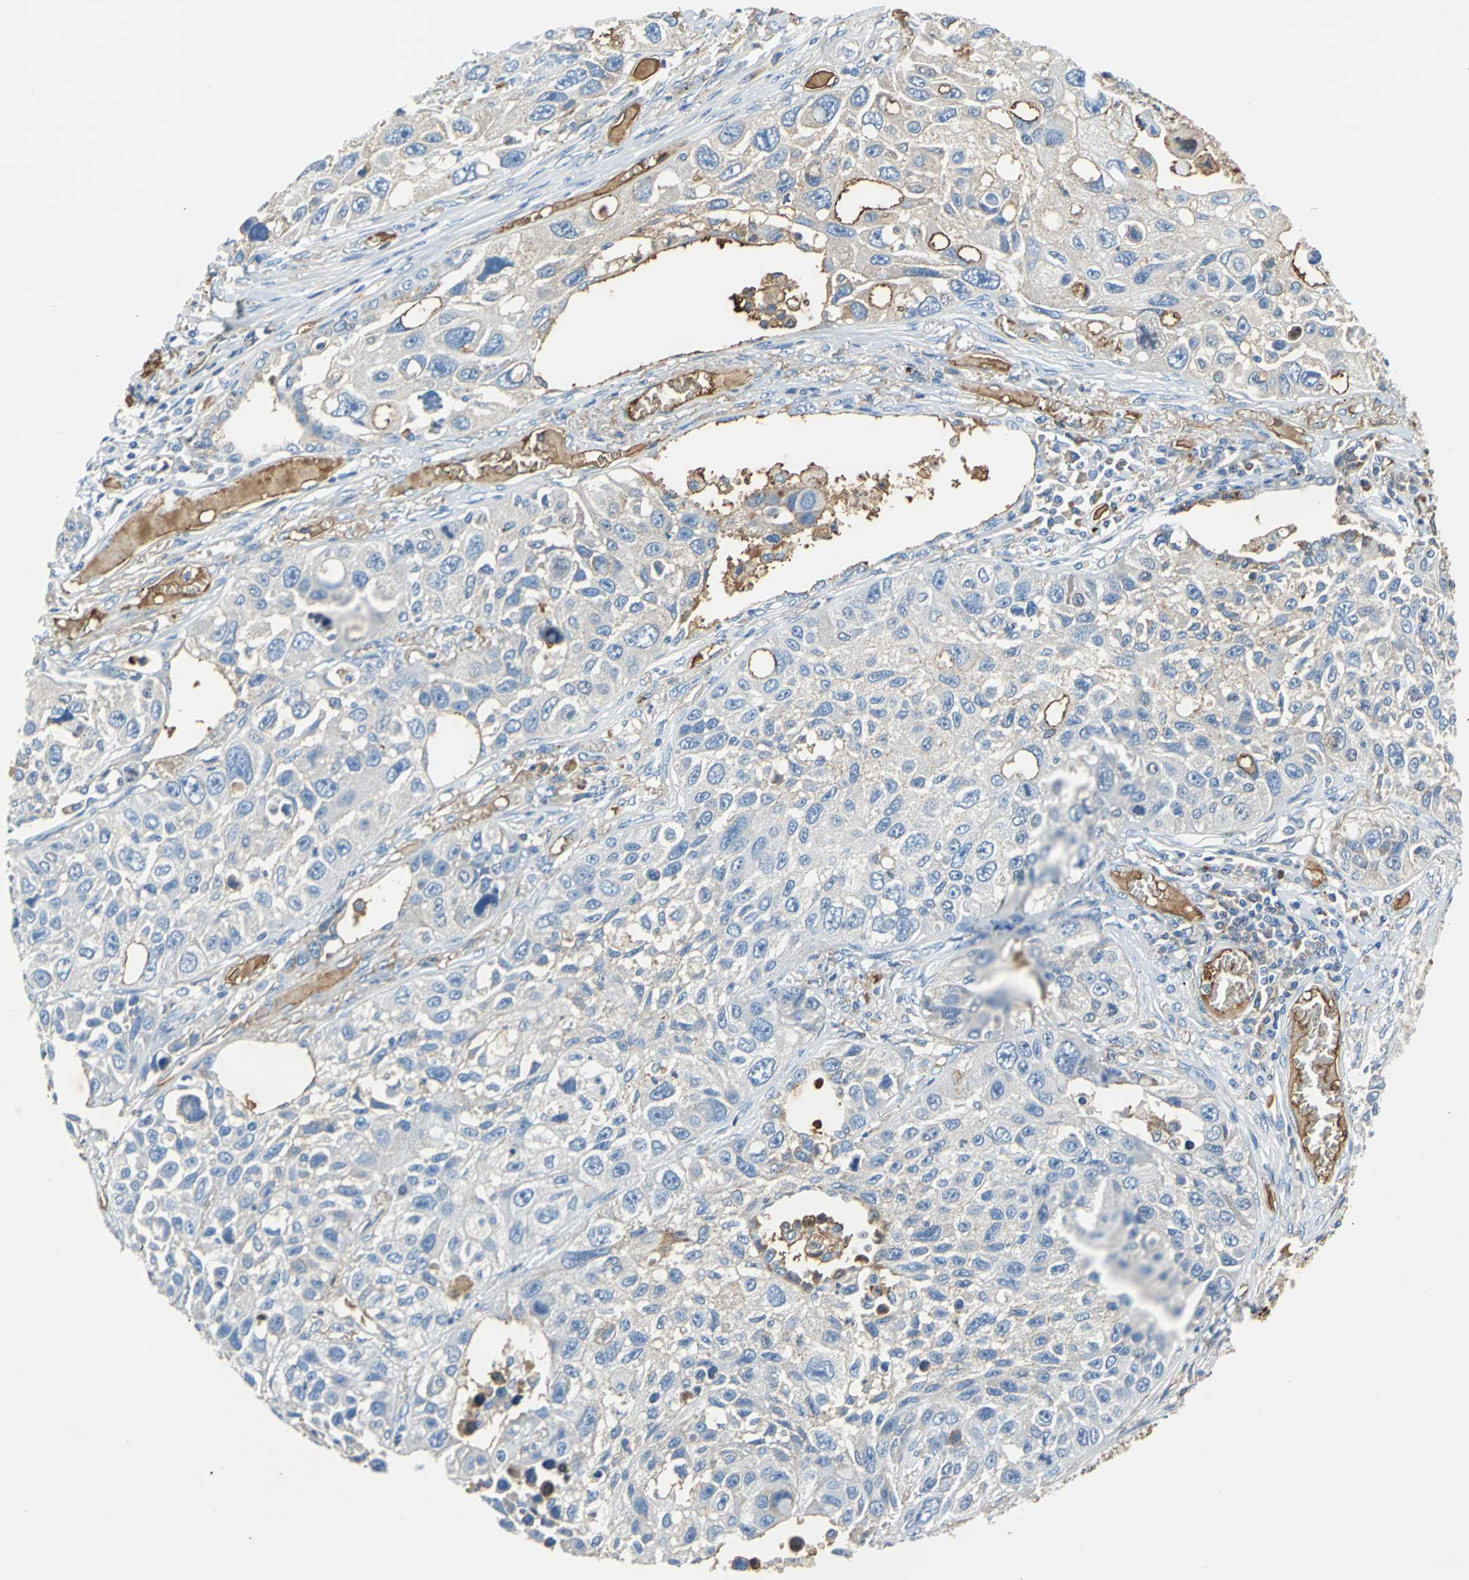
{"staining": {"intensity": "weak", "quantity": "<25%", "location": "cytoplasmic/membranous"}, "tissue": "lung cancer", "cell_type": "Tumor cells", "image_type": "cancer", "snomed": [{"axis": "morphology", "description": "Squamous cell carcinoma, NOS"}, {"axis": "topography", "description": "Lung"}], "caption": "High power microscopy histopathology image of an IHC micrograph of squamous cell carcinoma (lung), revealing no significant staining in tumor cells.", "gene": "ALB", "patient": {"sex": "male", "age": 71}}